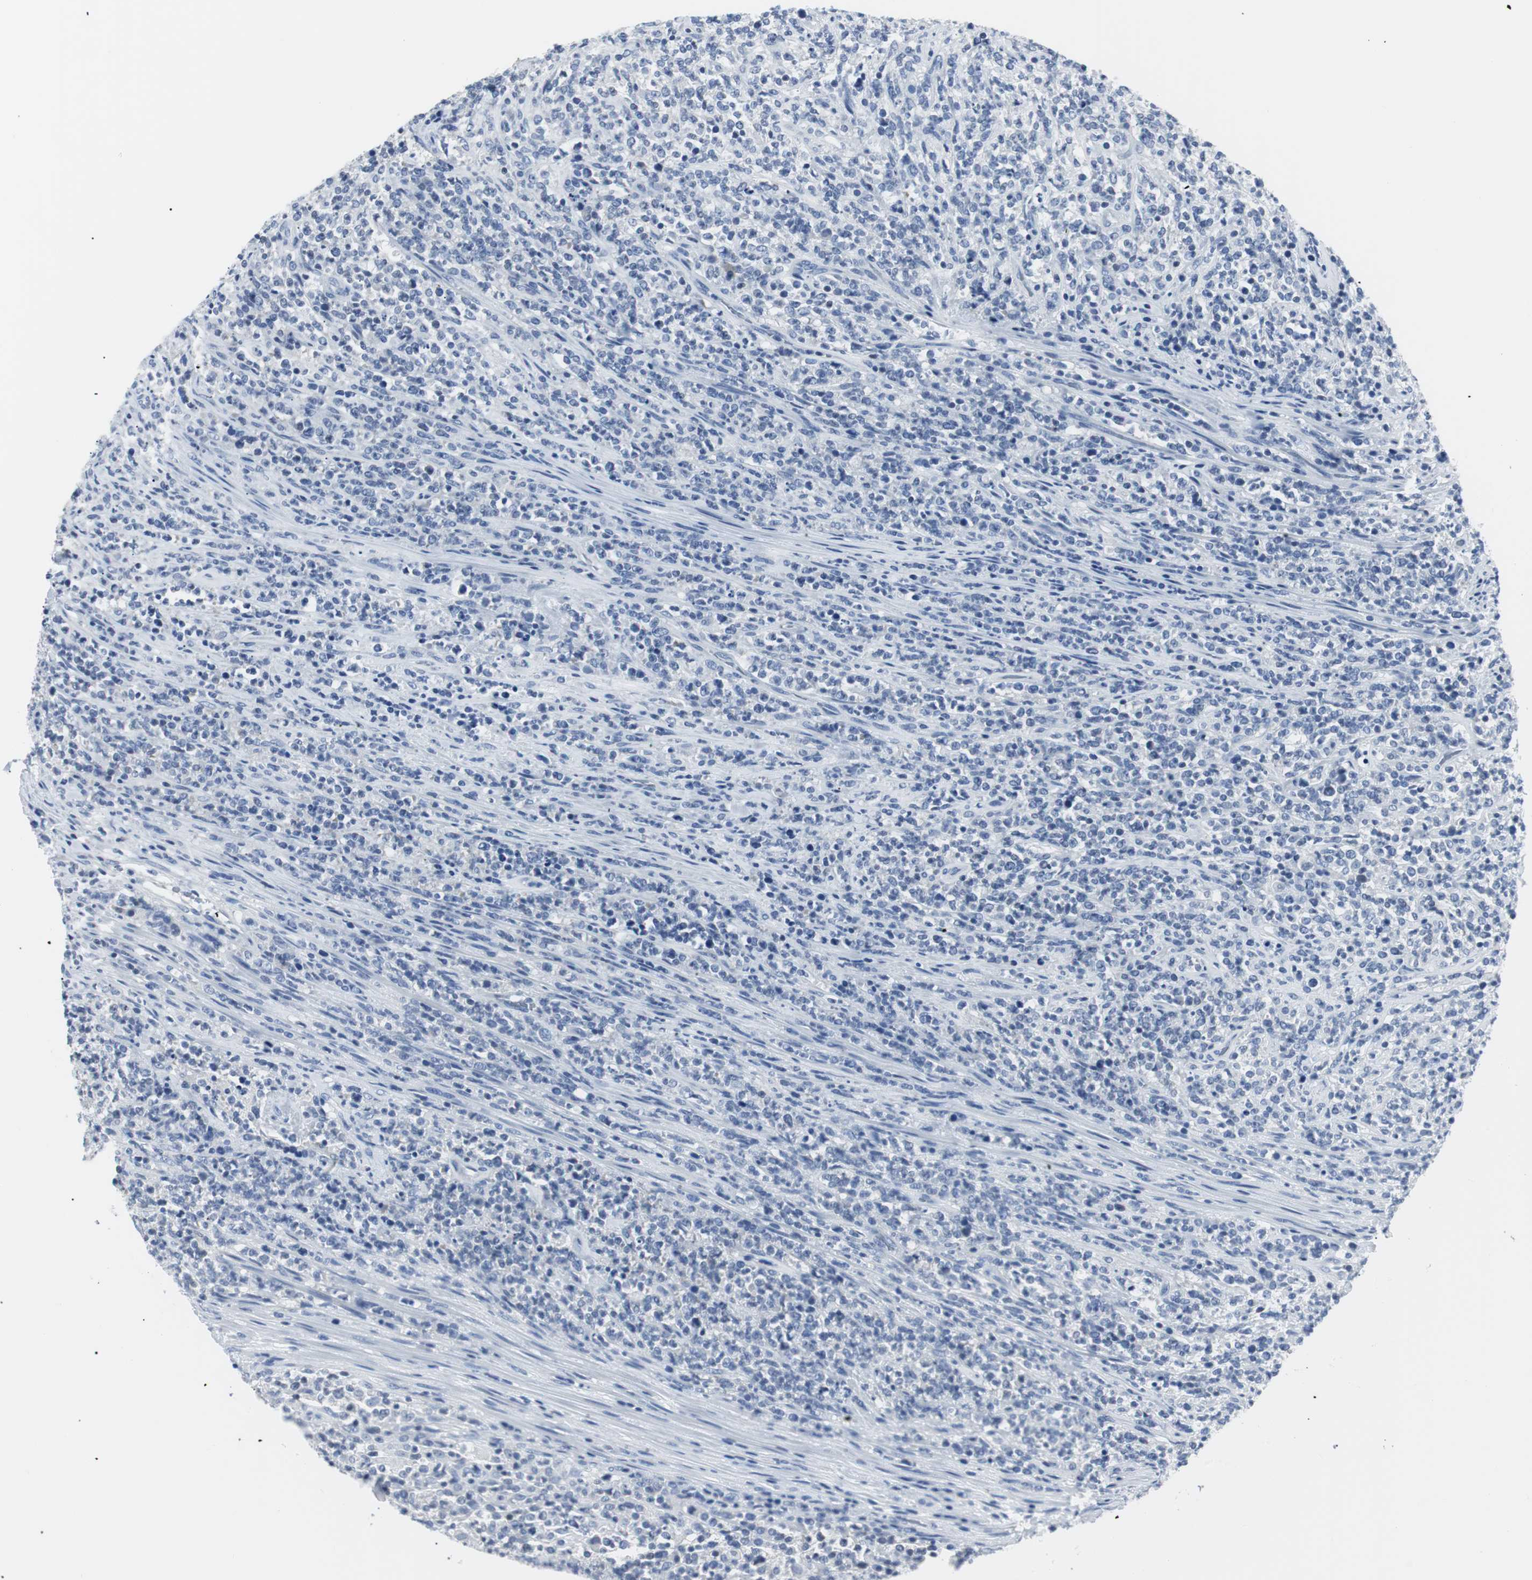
{"staining": {"intensity": "negative", "quantity": "none", "location": "none"}, "tissue": "lymphoma", "cell_type": "Tumor cells", "image_type": "cancer", "snomed": [{"axis": "morphology", "description": "Malignant lymphoma, non-Hodgkin's type, High grade"}, {"axis": "topography", "description": "Soft tissue"}], "caption": "An image of high-grade malignant lymphoma, non-Hodgkin's type stained for a protein displays no brown staining in tumor cells.", "gene": "GAP43", "patient": {"sex": "male", "age": 18}}